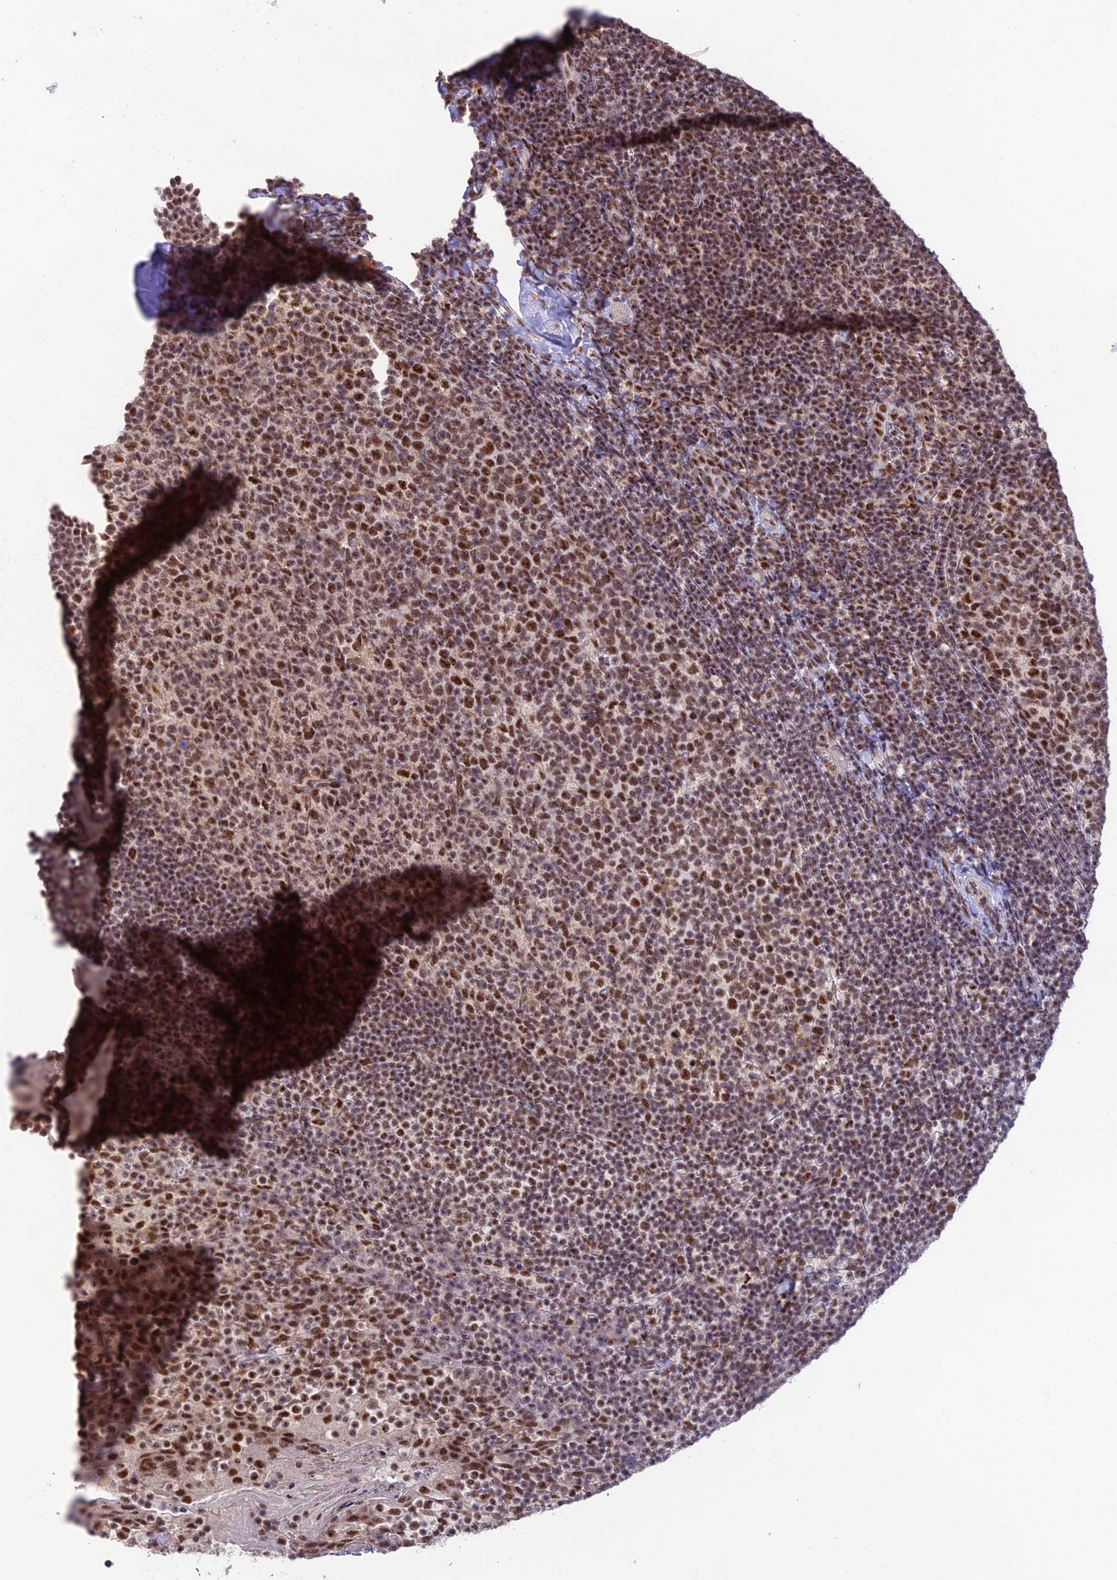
{"staining": {"intensity": "moderate", "quantity": ">75%", "location": "nuclear"}, "tissue": "tonsil", "cell_type": "Germinal center cells", "image_type": "normal", "snomed": [{"axis": "morphology", "description": "Normal tissue, NOS"}, {"axis": "topography", "description": "Tonsil"}], "caption": "Immunohistochemistry (IHC) of normal human tonsil displays medium levels of moderate nuclear staining in approximately >75% of germinal center cells. (Brightfield microscopy of DAB IHC at high magnification).", "gene": "THOC7", "patient": {"sex": "female", "age": 10}}